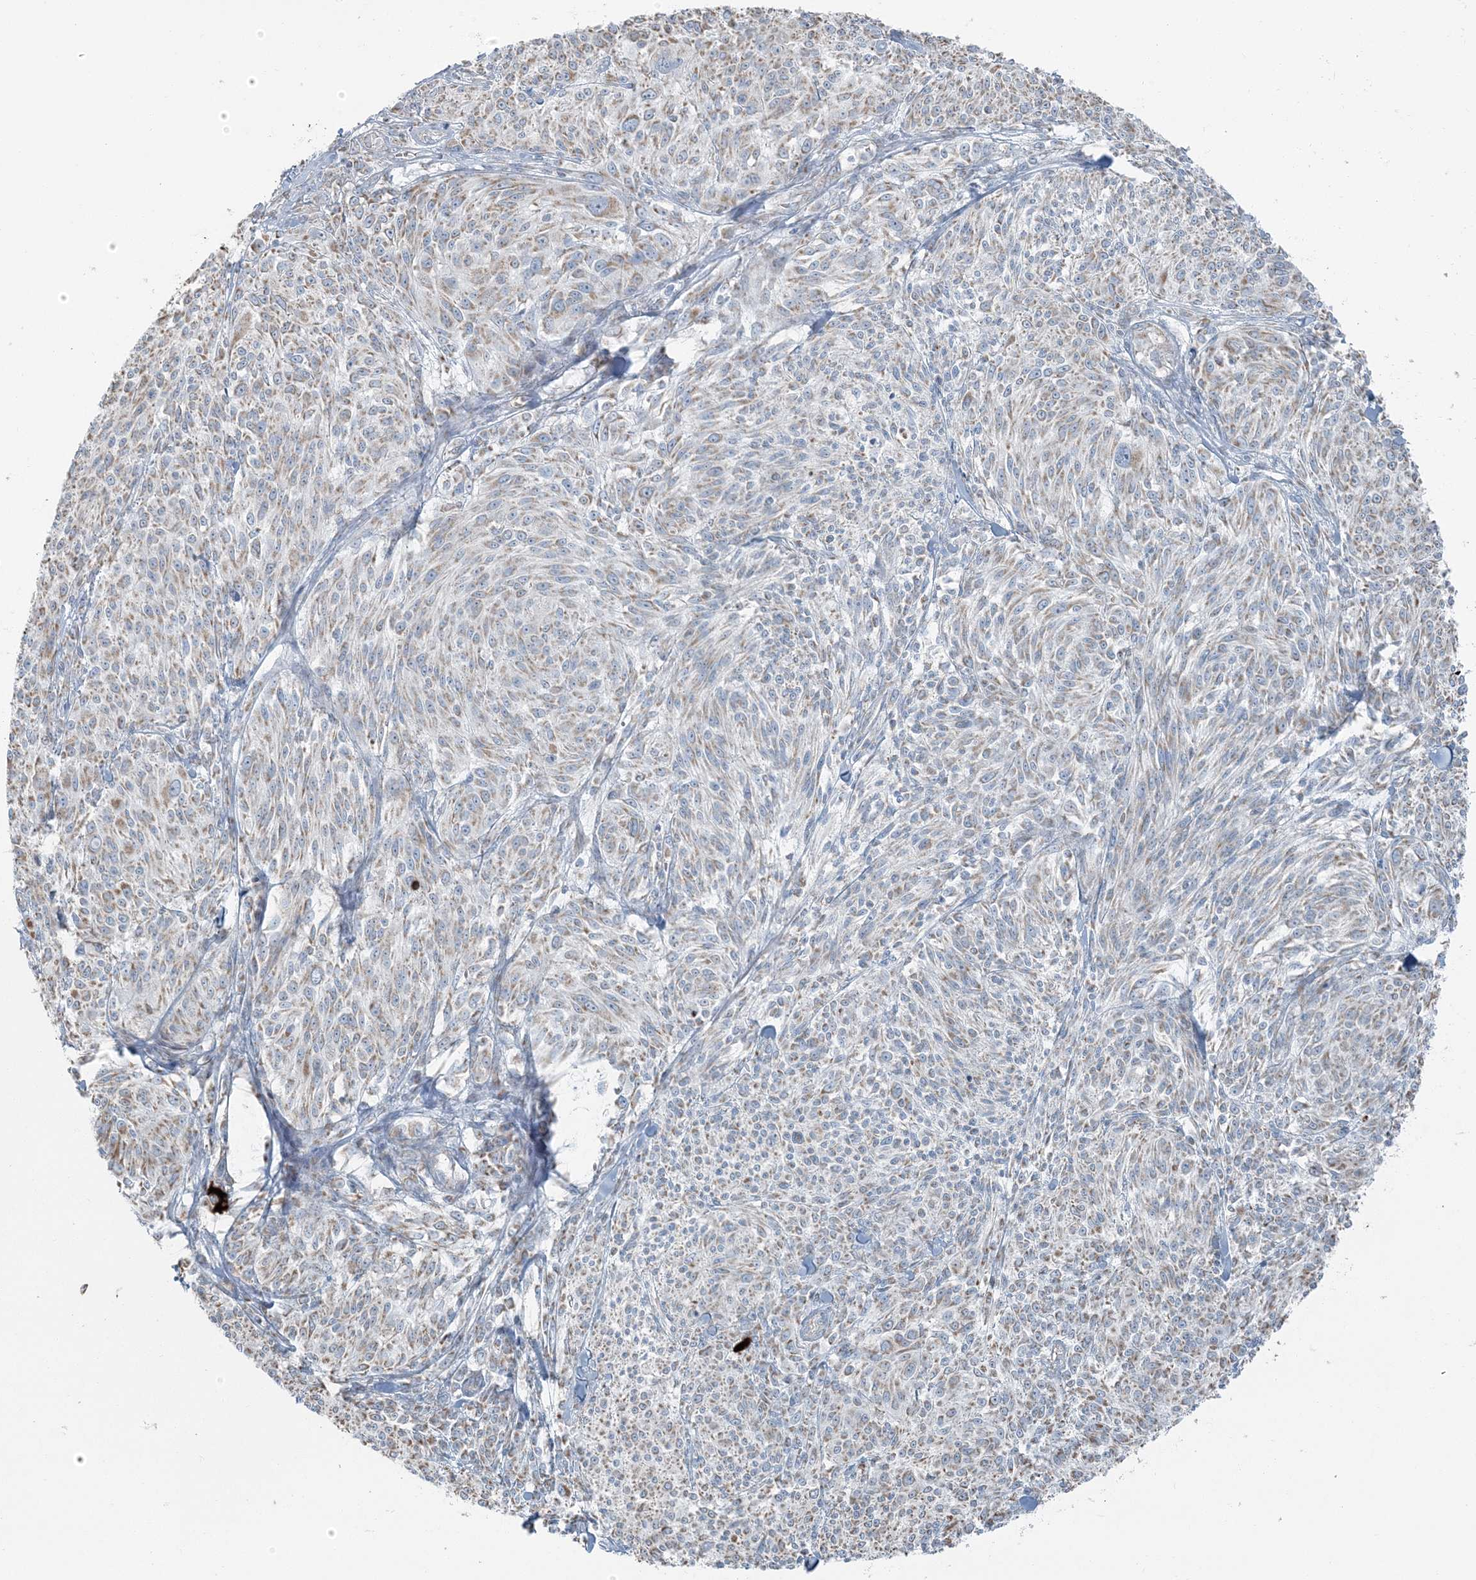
{"staining": {"intensity": "weak", "quantity": "<25%", "location": "cytoplasmic/membranous"}, "tissue": "melanoma", "cell_type": "Tumor cells", "image_type": "cancer", "snomed": [{"axis": "morphology", "description": "Malignant melanoma, NOS"}, {"axis": "topography", "description": "Skin of trunk"}], "caption": "Micrograph shows no significant protein positivity in tumor cells of malignant melanoma.", "gene": "SLC22A16", "patient": {"sex": "male", "age": 71}}